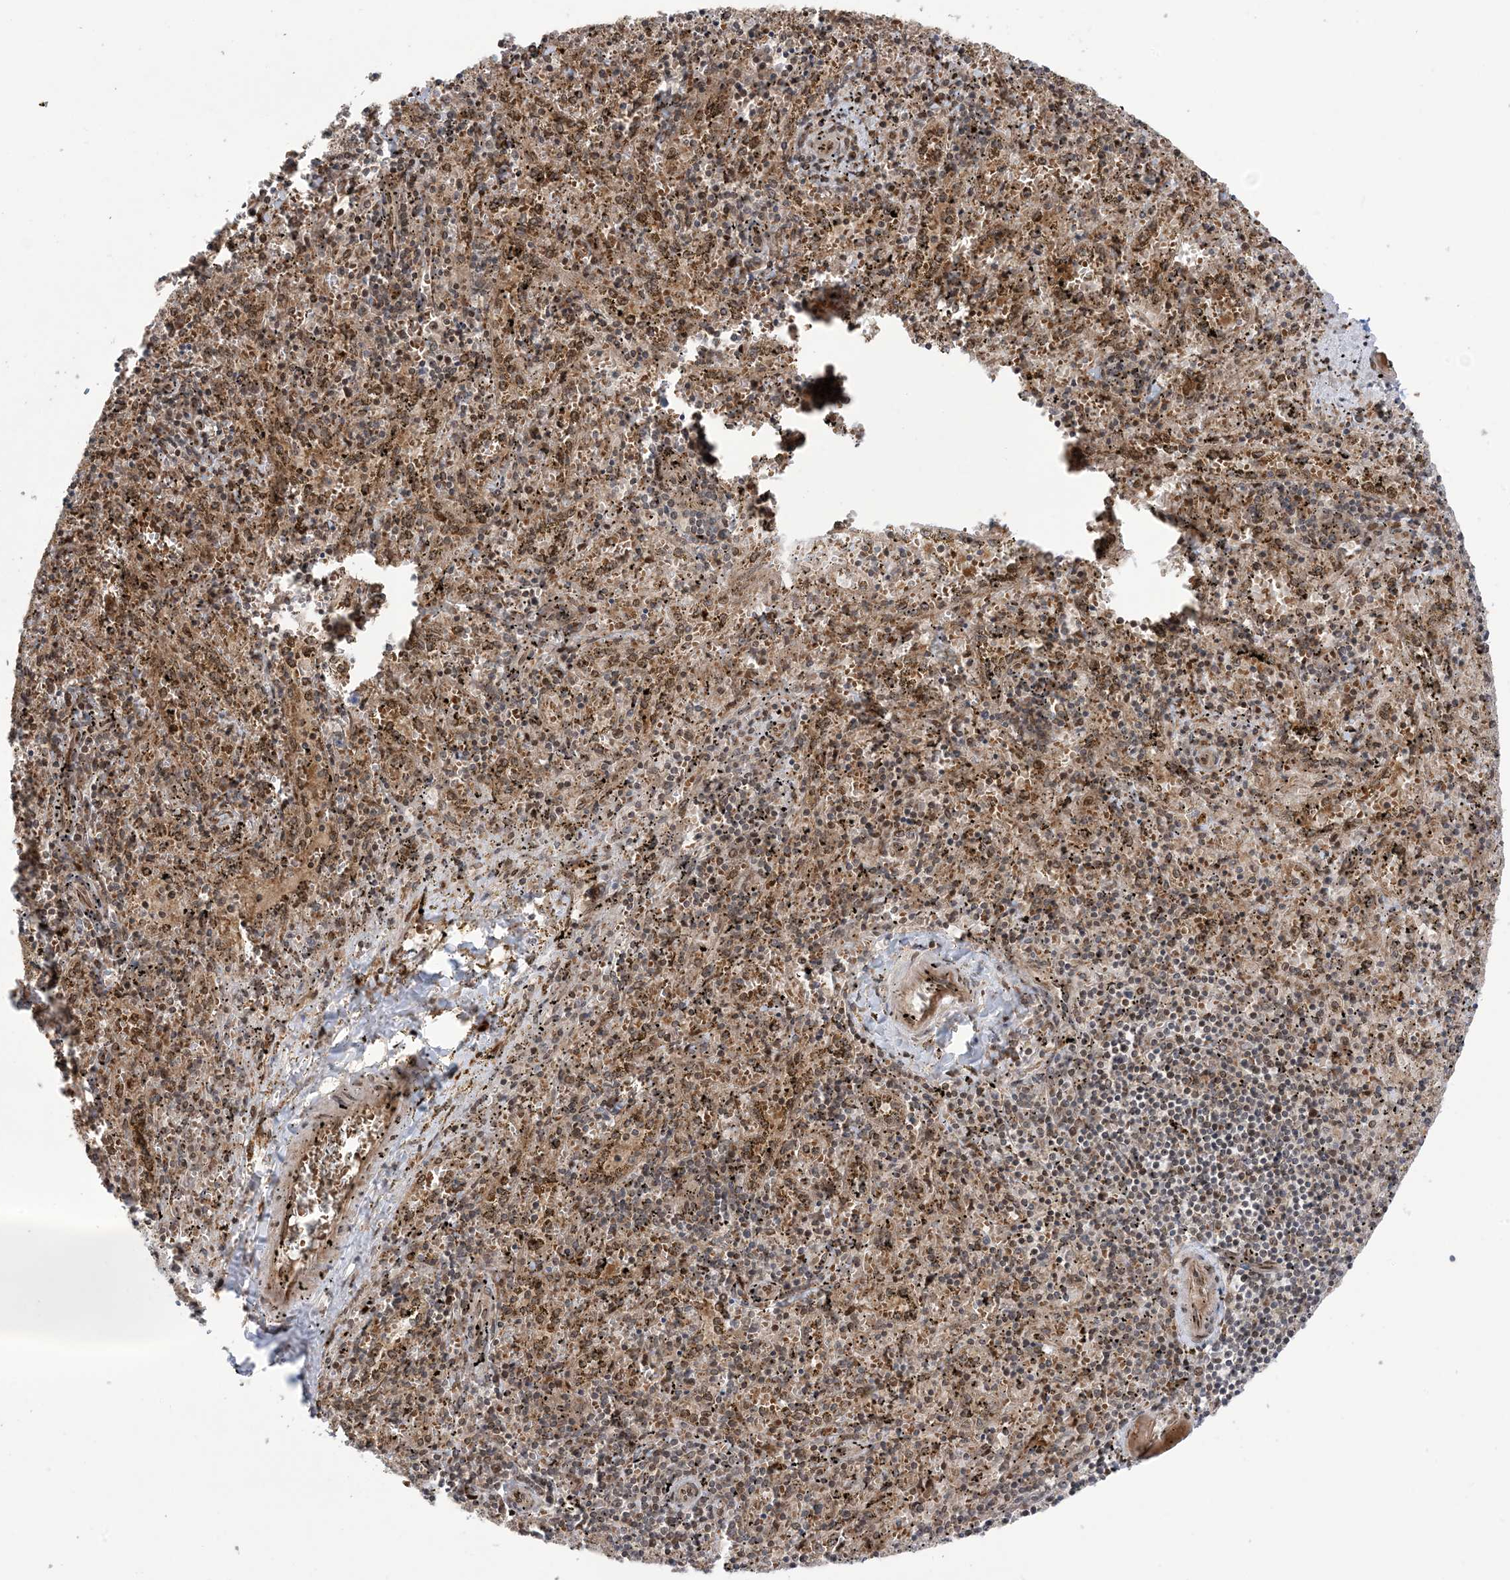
{"staining": {"intensity": "moderate", "quantity": "<25%", "location": "cytoplasmic/membranous"}, "tissue": "spleen", "cell_type": "Cells in red pulp", "image_type": "normal", "snomed": [{"axis": "morphology", "description": "Normal tissue, NOS"}, {"axis": "topography", "description": "Spleen"}], "caption": "Protein analysis of benign spleen displays moderate cytoplasmic/membranous positivity in approximately <25% of cells in red pulp. Immunohistochemistry (ihc) stains the protein in brown and the nuclei are stained blue.", "gene": "CASP4", "patient": {"sex": "male", "age": 11}}